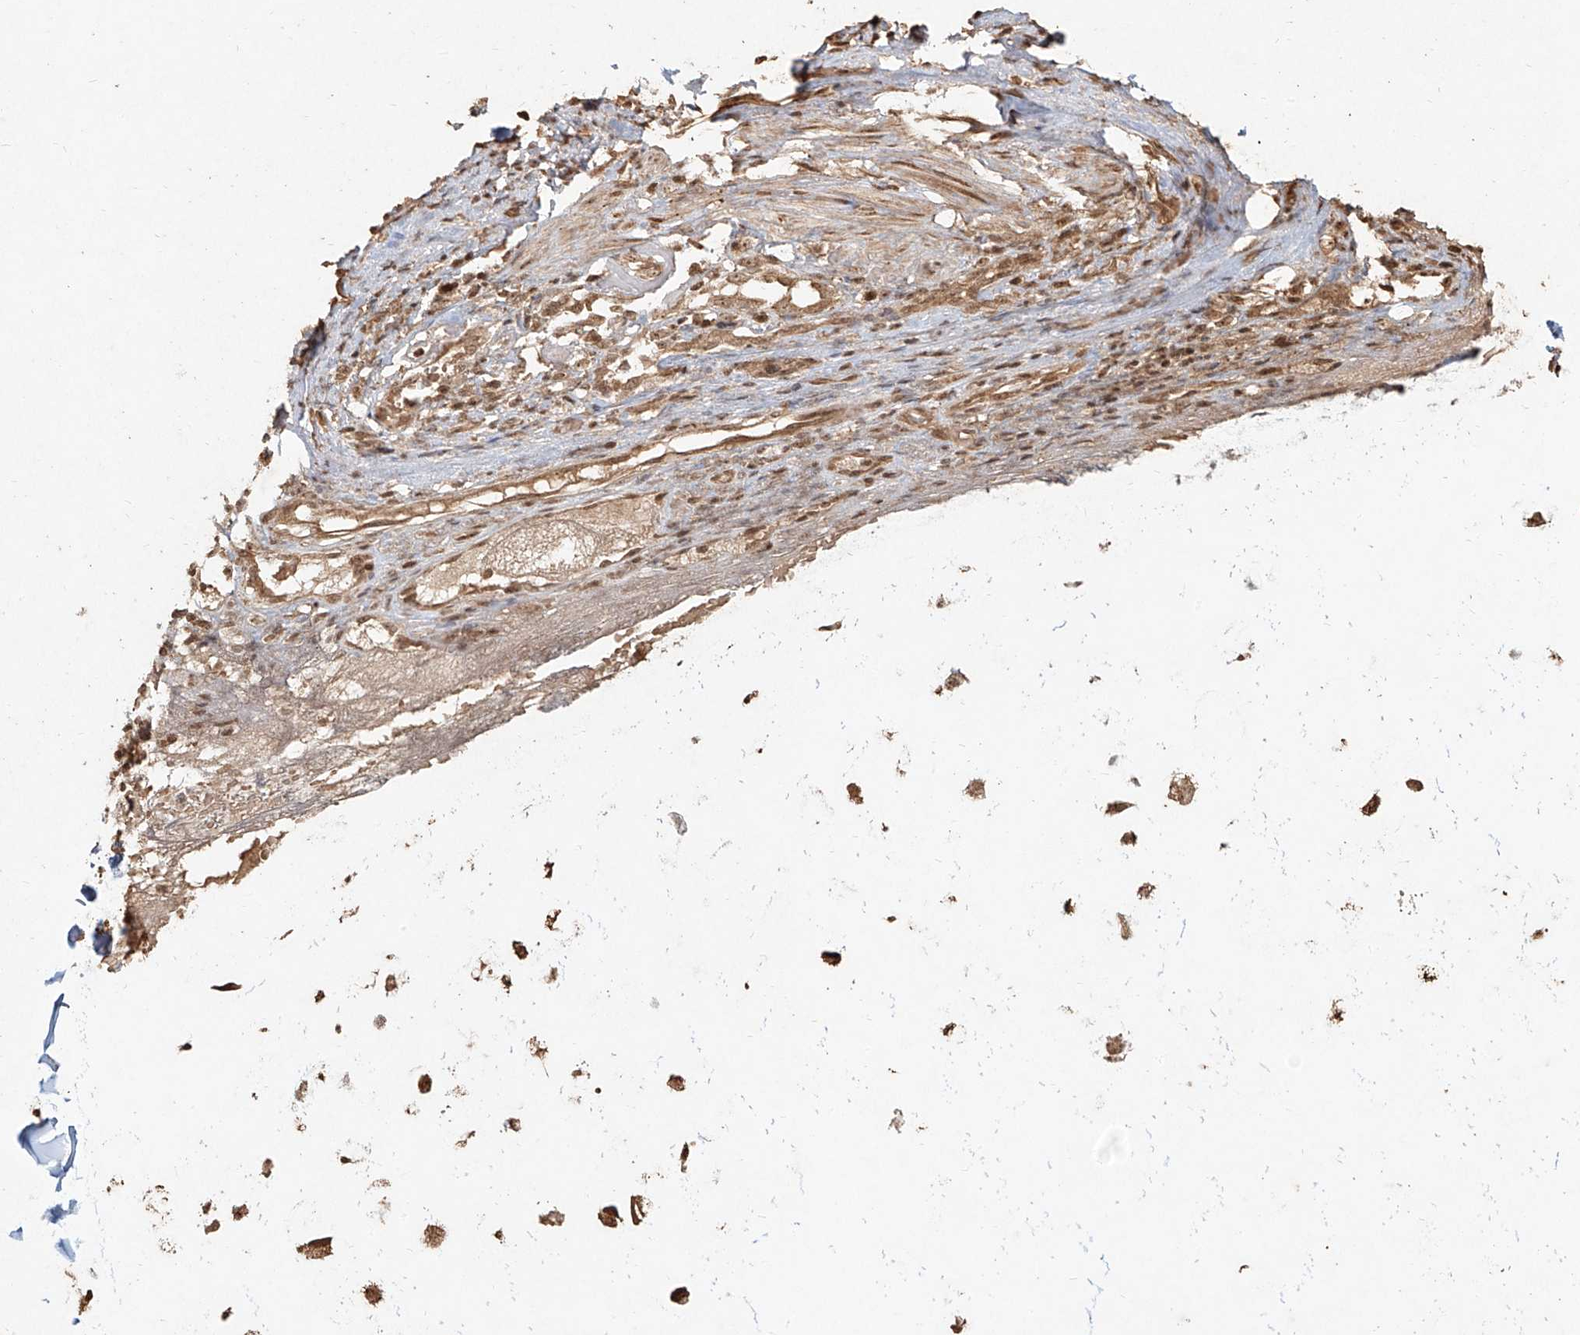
{"staining": {"intensity": "strong", "quantity": ">75%", "location": "cytoplasmic/membranous,nuclear"}, "tissue": "adipose tissue", "cell_type": "Adipocytes", "image_type": "normal", "snomed": [{"axis": "morphology", "description": "Normal tissue, NOS"}, {"axis": "morphology", "description": "Basal cell carcinoma"}, {"axis": "topography", "description": "Cartilage tissue"}, {"axis": "topography", "description": "Nasopharynx"}, {"axis": "topography", "description": "Oral tissue"}], "caption": "Strong cytoplasmic/membranous,nuclear positivity is identified in about >75% of adipocytes in normal adipose tissue. (Brightfield microscopy of DAB IHC at high magnification).", "gene": "UBE2K", "patient": {"sex": "female", "age": 77}}